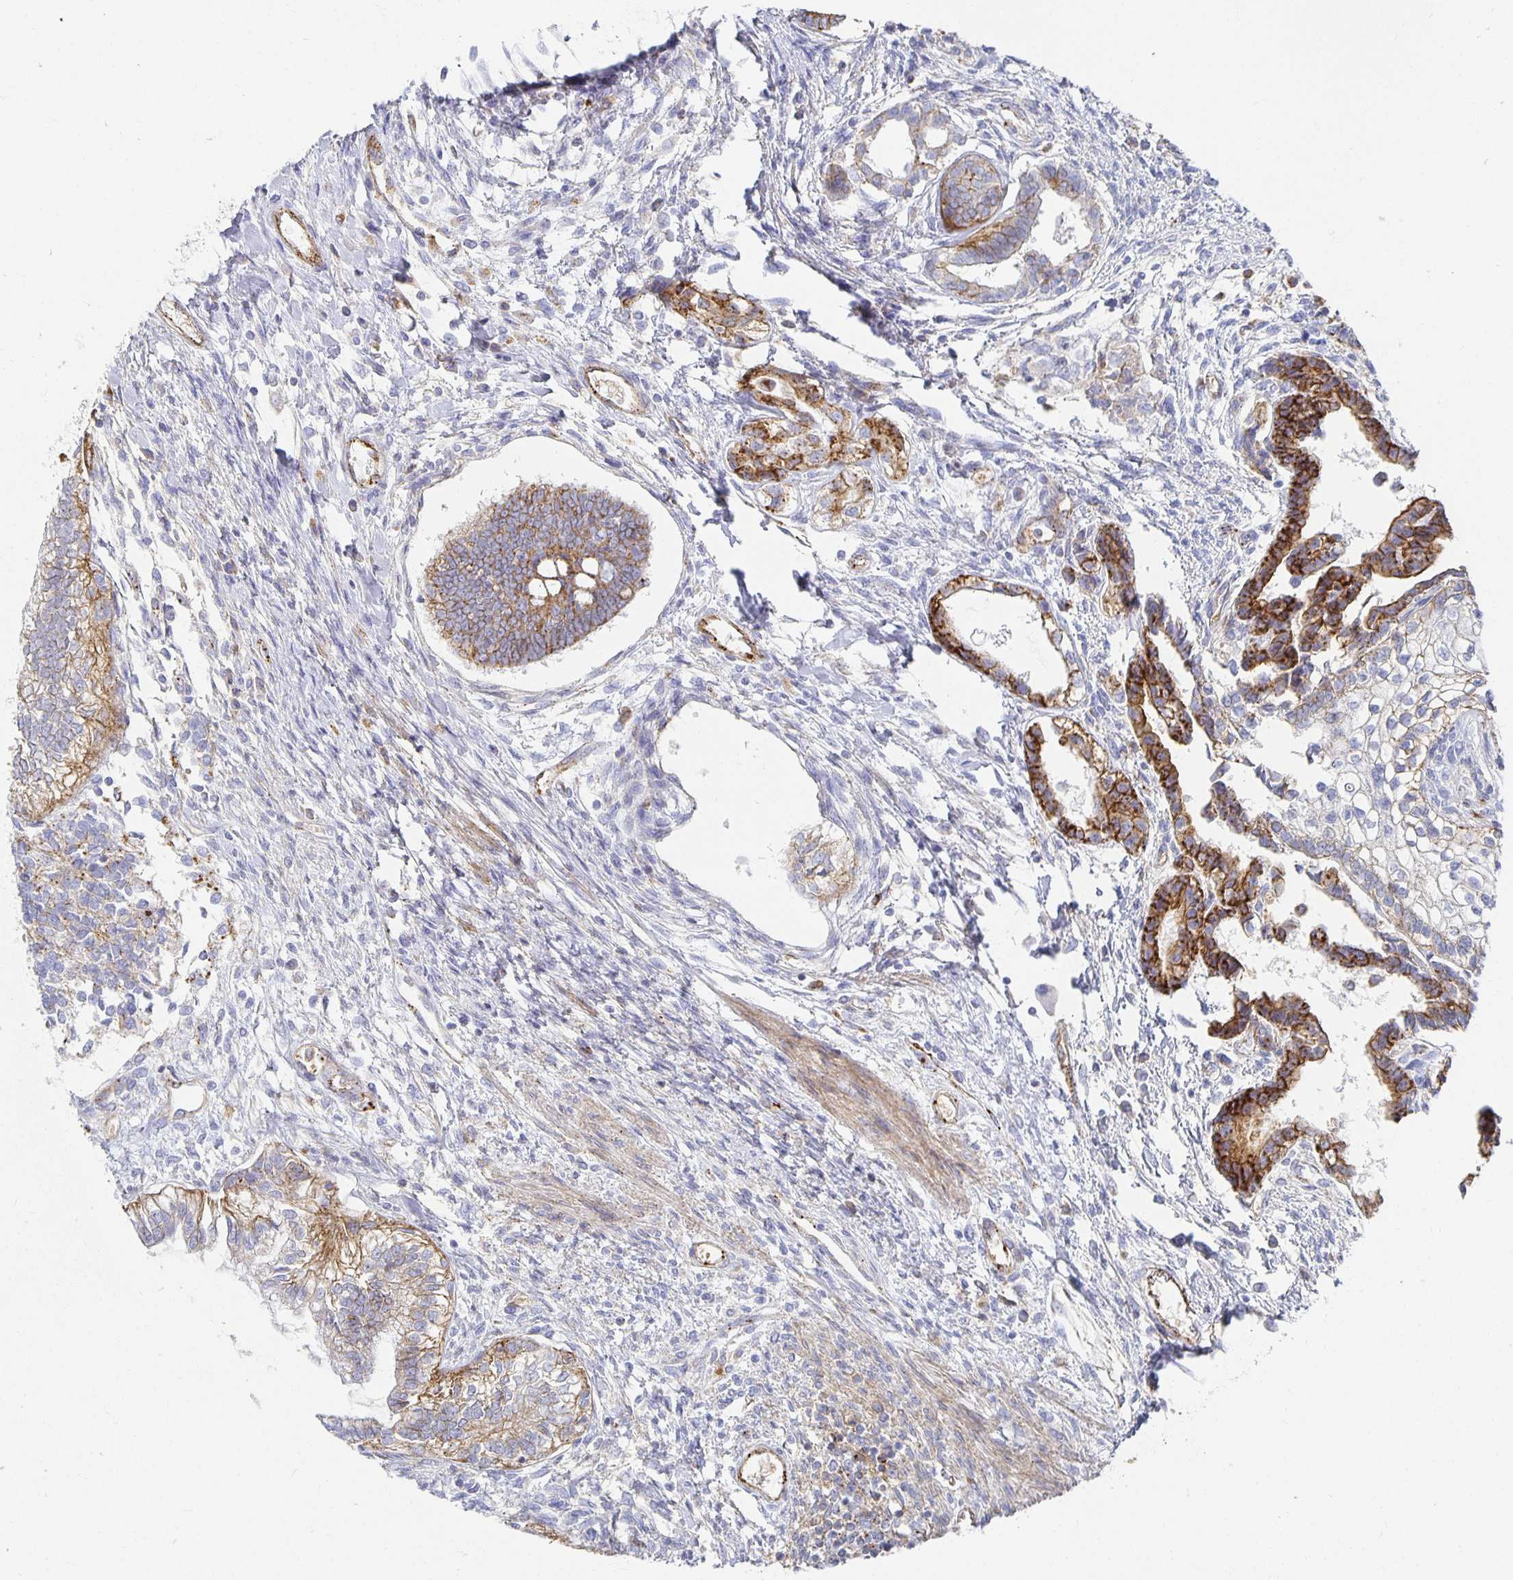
{"staining": {"intensity": "moderate", "quantity": "25%-75%", "location": "cytoplasmic/membranous"}, "tissue": "testis cancer", "cell_type": "Tumor cells", "image_type": "cancer", "snomed": [{"axis": "morphology", "description": "Carcinoma, Embryonal, NOS"}, {"axis": "topography", "description": "Testis"}], "caption": "This is an image of immunohistochemistry staining of testis cancer (embryonal carcinoma), which shows moderate staining in the cytoplasmic/membranous of tumor cells.", "gene": "TAAR1", "patient": {"sex": "male", "age": 37}}